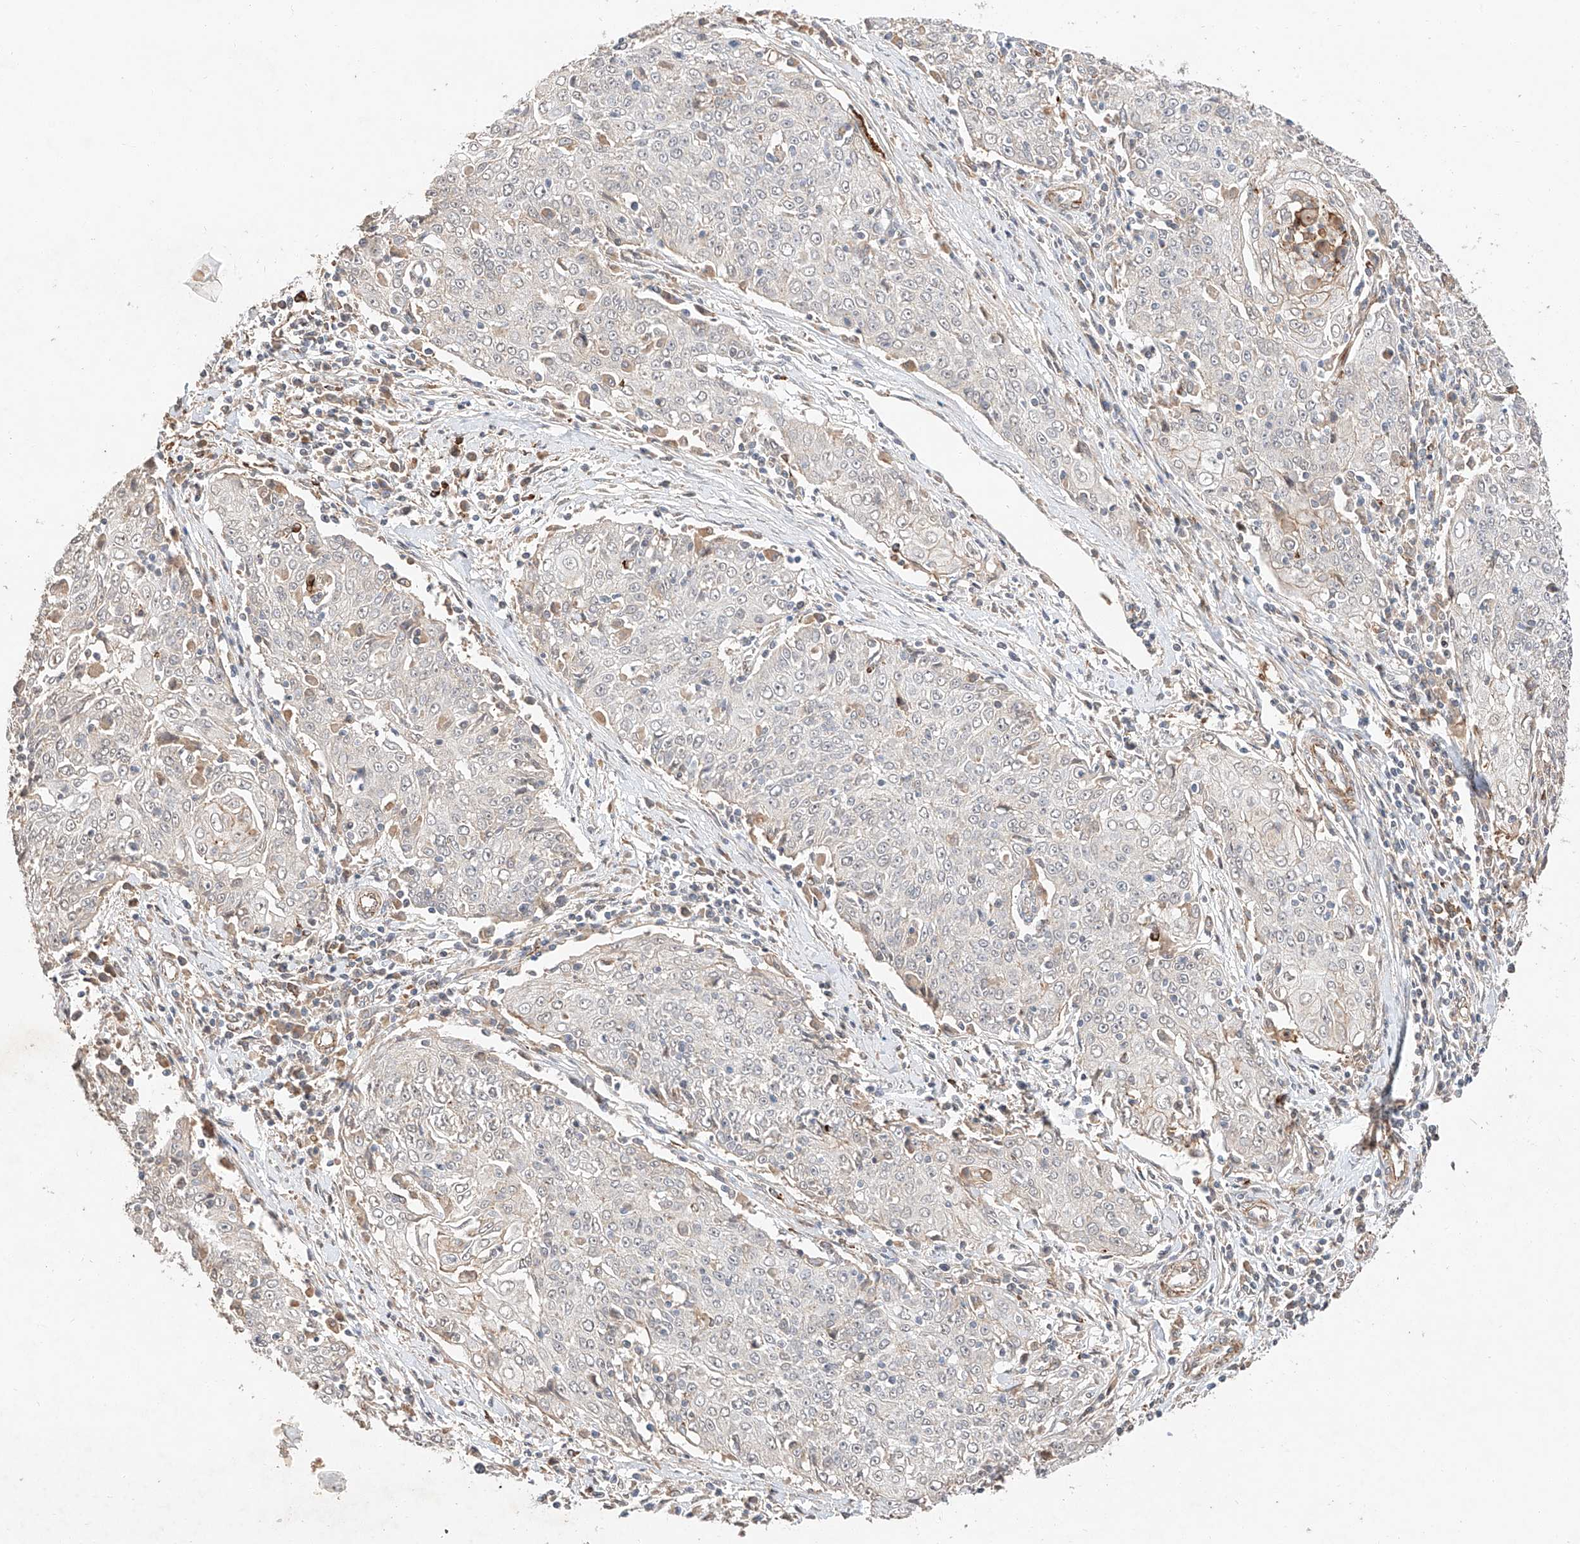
{"staining": {"intensity": "negative", "quantity": "none", "location": "none"}, "tissue": "cervical cancer", "cell_type": "Tumor cells", "image_type": "cancer", "snomed": [{"axis": "morphology", "description": "Squamous cell carcinoma, NOS"}, {"axis": "topography", "description": "Cervix"}], "caption": "An image of human cervical squamous cell carcinoma is negative for staining in tumor cells.", "gene": "SUSD6", "patient": {"sex": "female", "age": 48}}